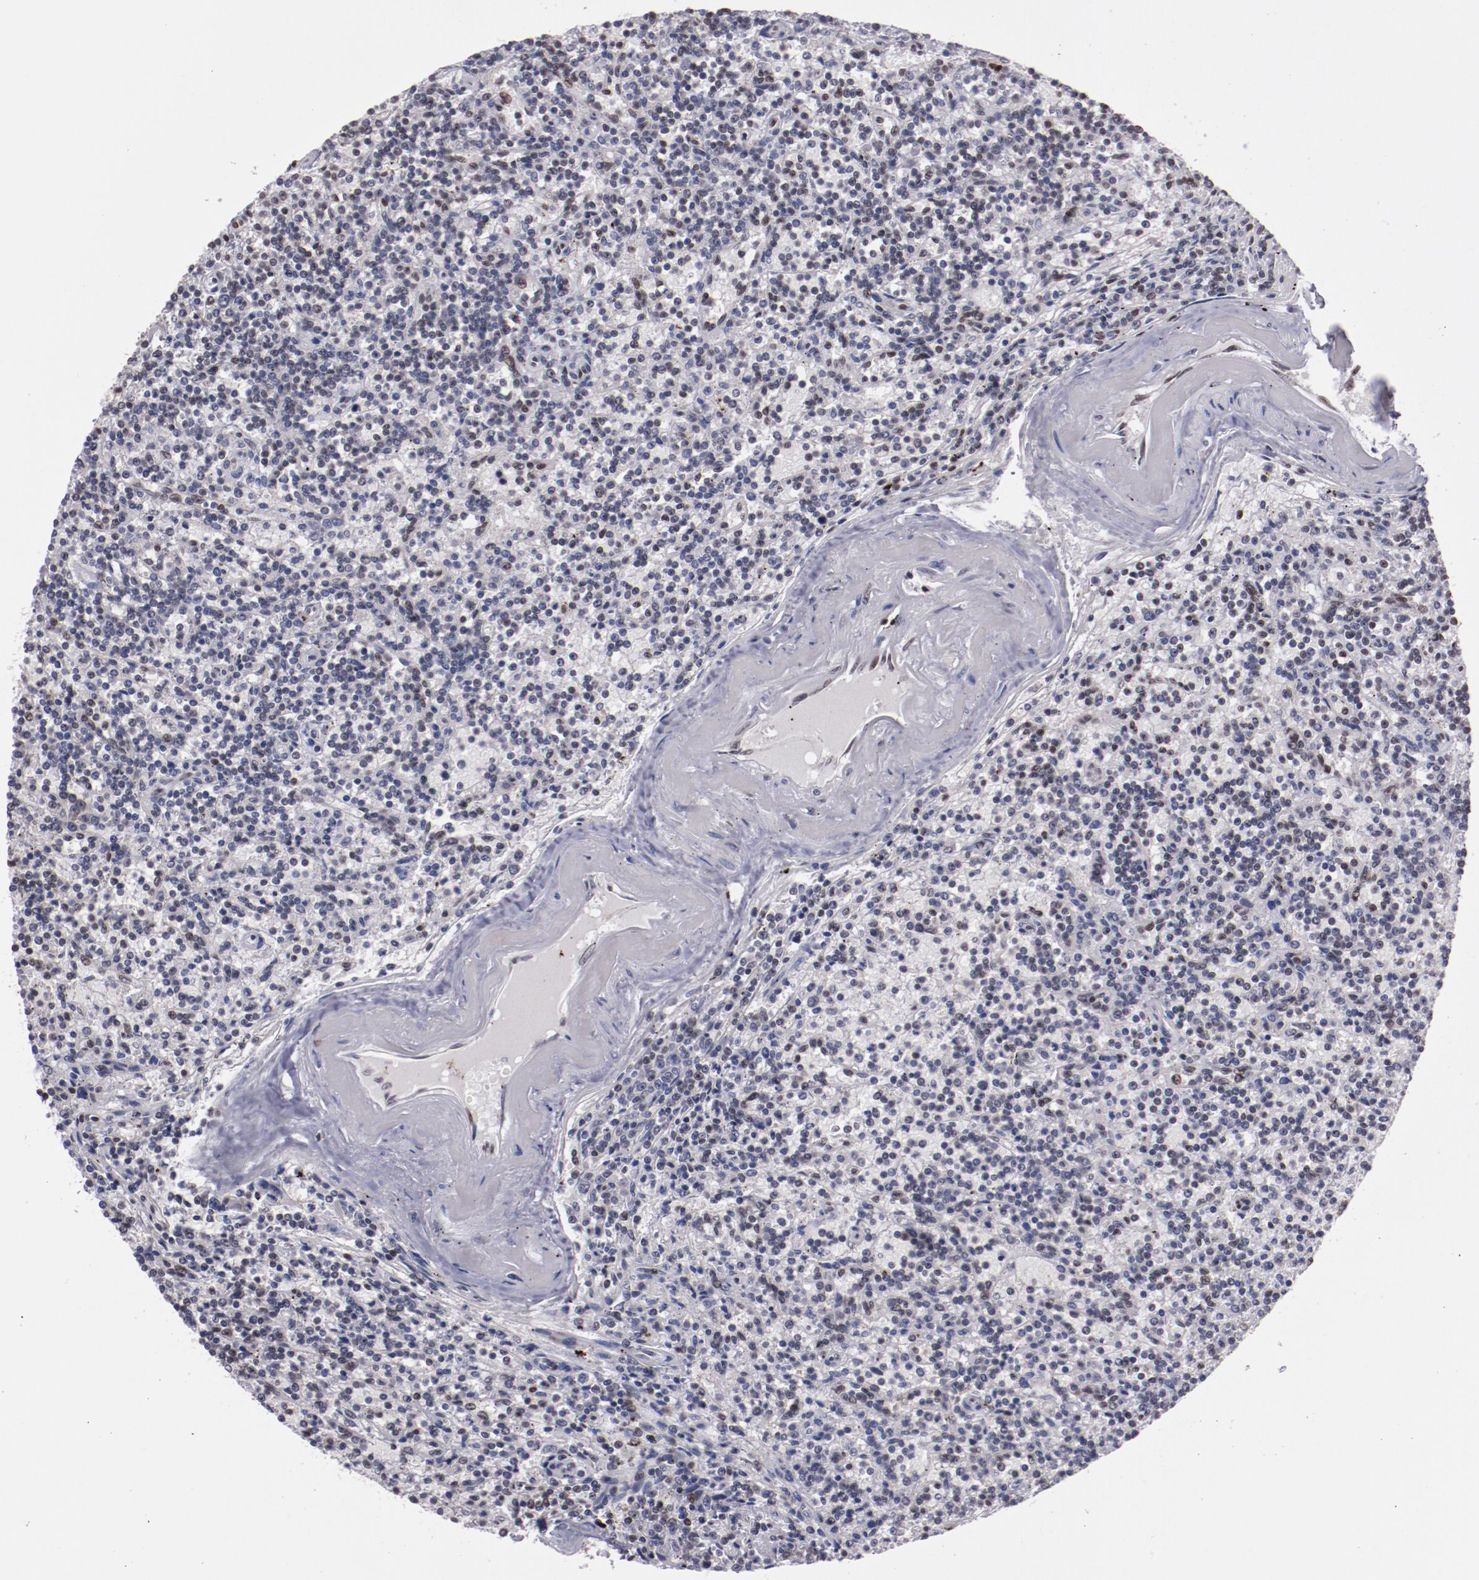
{"staining": {"intensity": "negative", "quantity": "none", "location": "none"}, "tissue": "lymphoma", "cell_type": "Tumor cells", "image_type": "cancer", "snomed": [{"axis": "morphology", "description": "Malignant lymphoma, non-Hodgkin's type, Low grade"}, {"axis": "topography", "description": "Spleen"}], "caption": "High power microscopy photomicrograph of an immunohistochemistry (IHC) micrograph of malignant lymphoma, non-Hodgkin's type (low-grade), revealing no significant expression in tumor cells. The staining is performed using DAB brown chromogen with nuclei counter-stained in using hematoxylin.", "gene": "DDX24", "patient": {"sex": "male", "age": 73}}